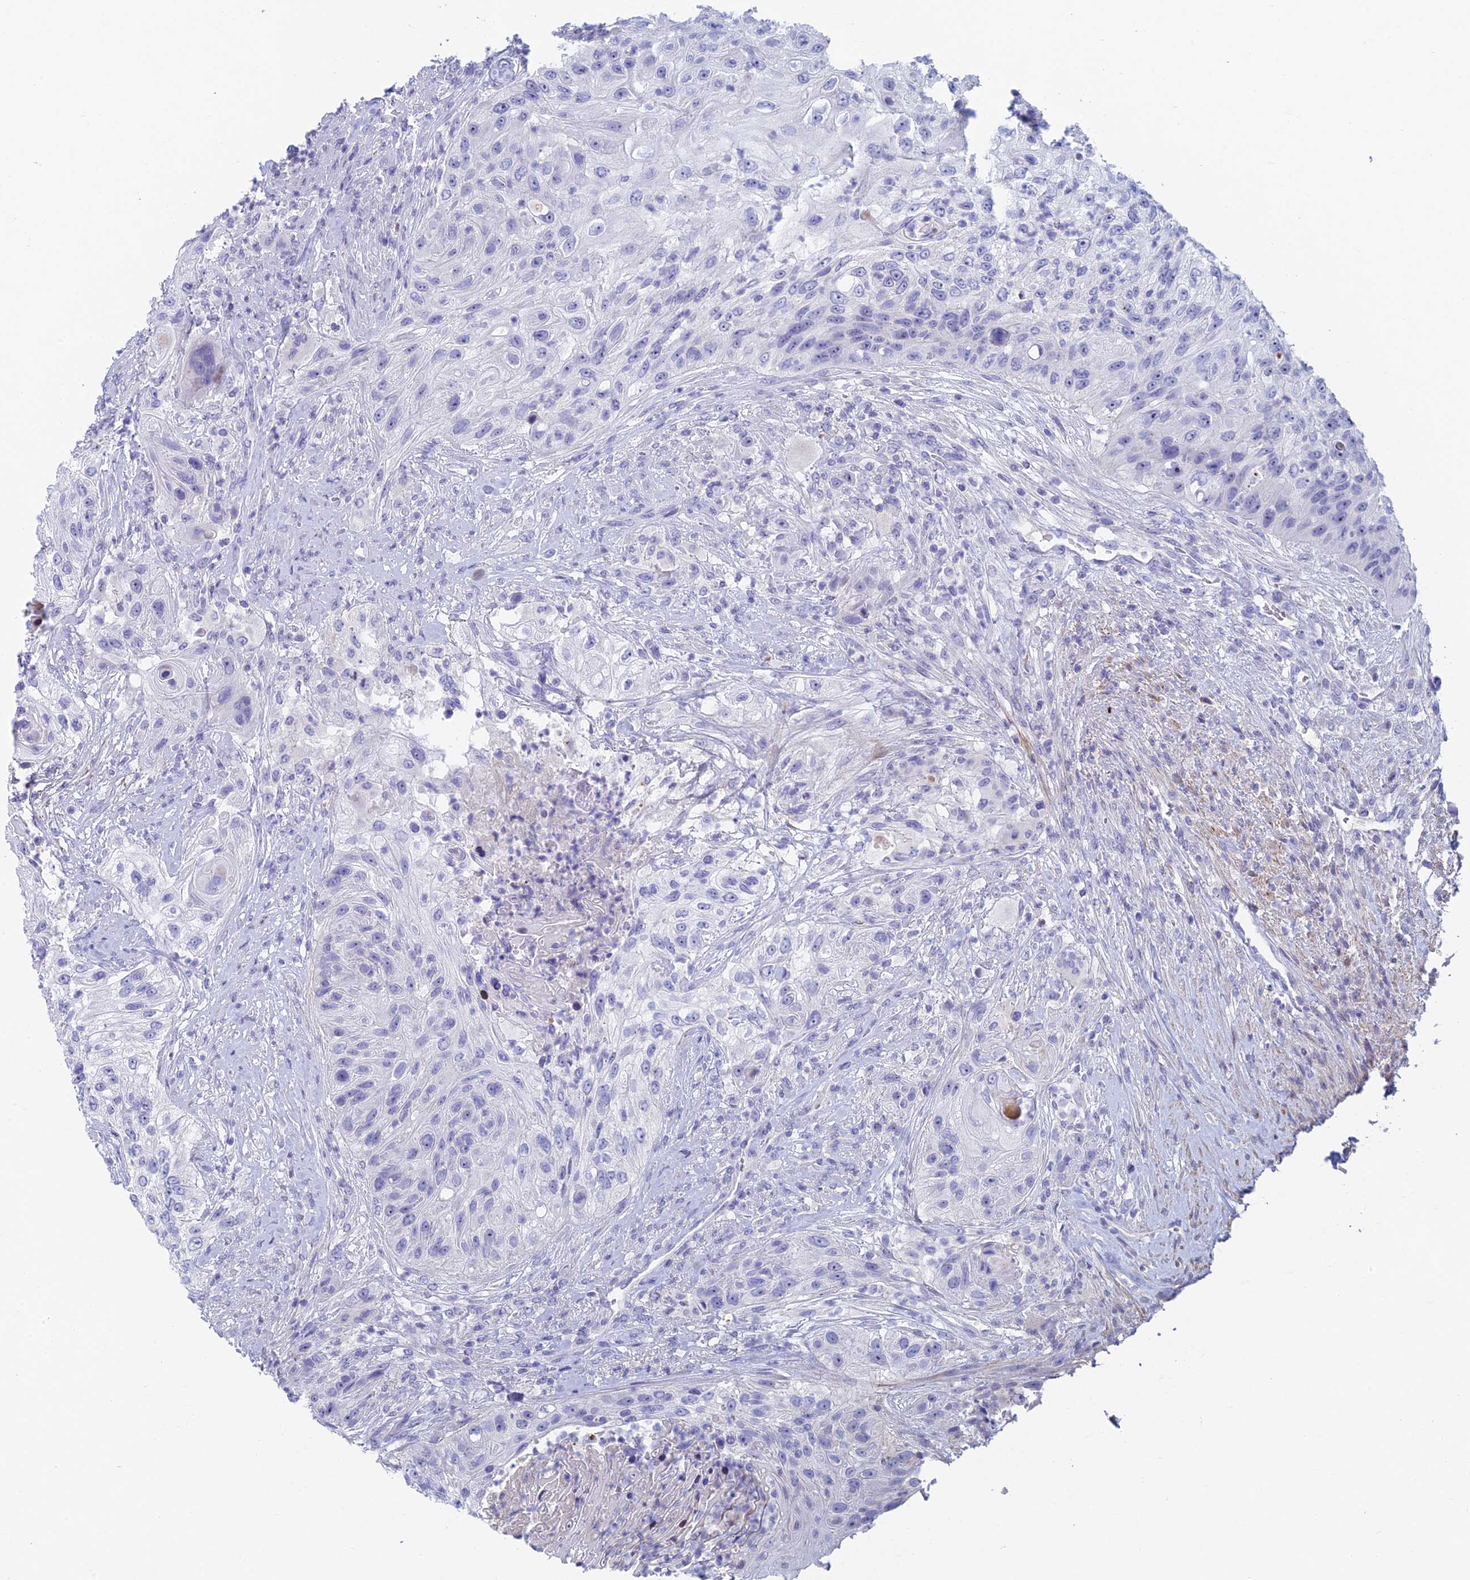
{"staining": {"intensity": "negative", "quantity": "none", "location": "none"}, "tissue": "urothelial cancer", "cell_type": "Tumor cells", "image_type": "cancer", "snomed": [{"axis": "morphology", "description": "Urothelial carcinoma, High grade"}, {"axis": "topography", "description": "Urinary bladder"}], "caption": "Urothelial carcinoma (high-grade) stained for a protein using immunohistochemistry (IHC) reveals no positivity tumor cells.", "gene": "REXO5", "patient": {"sex": "female", "age": 60}}